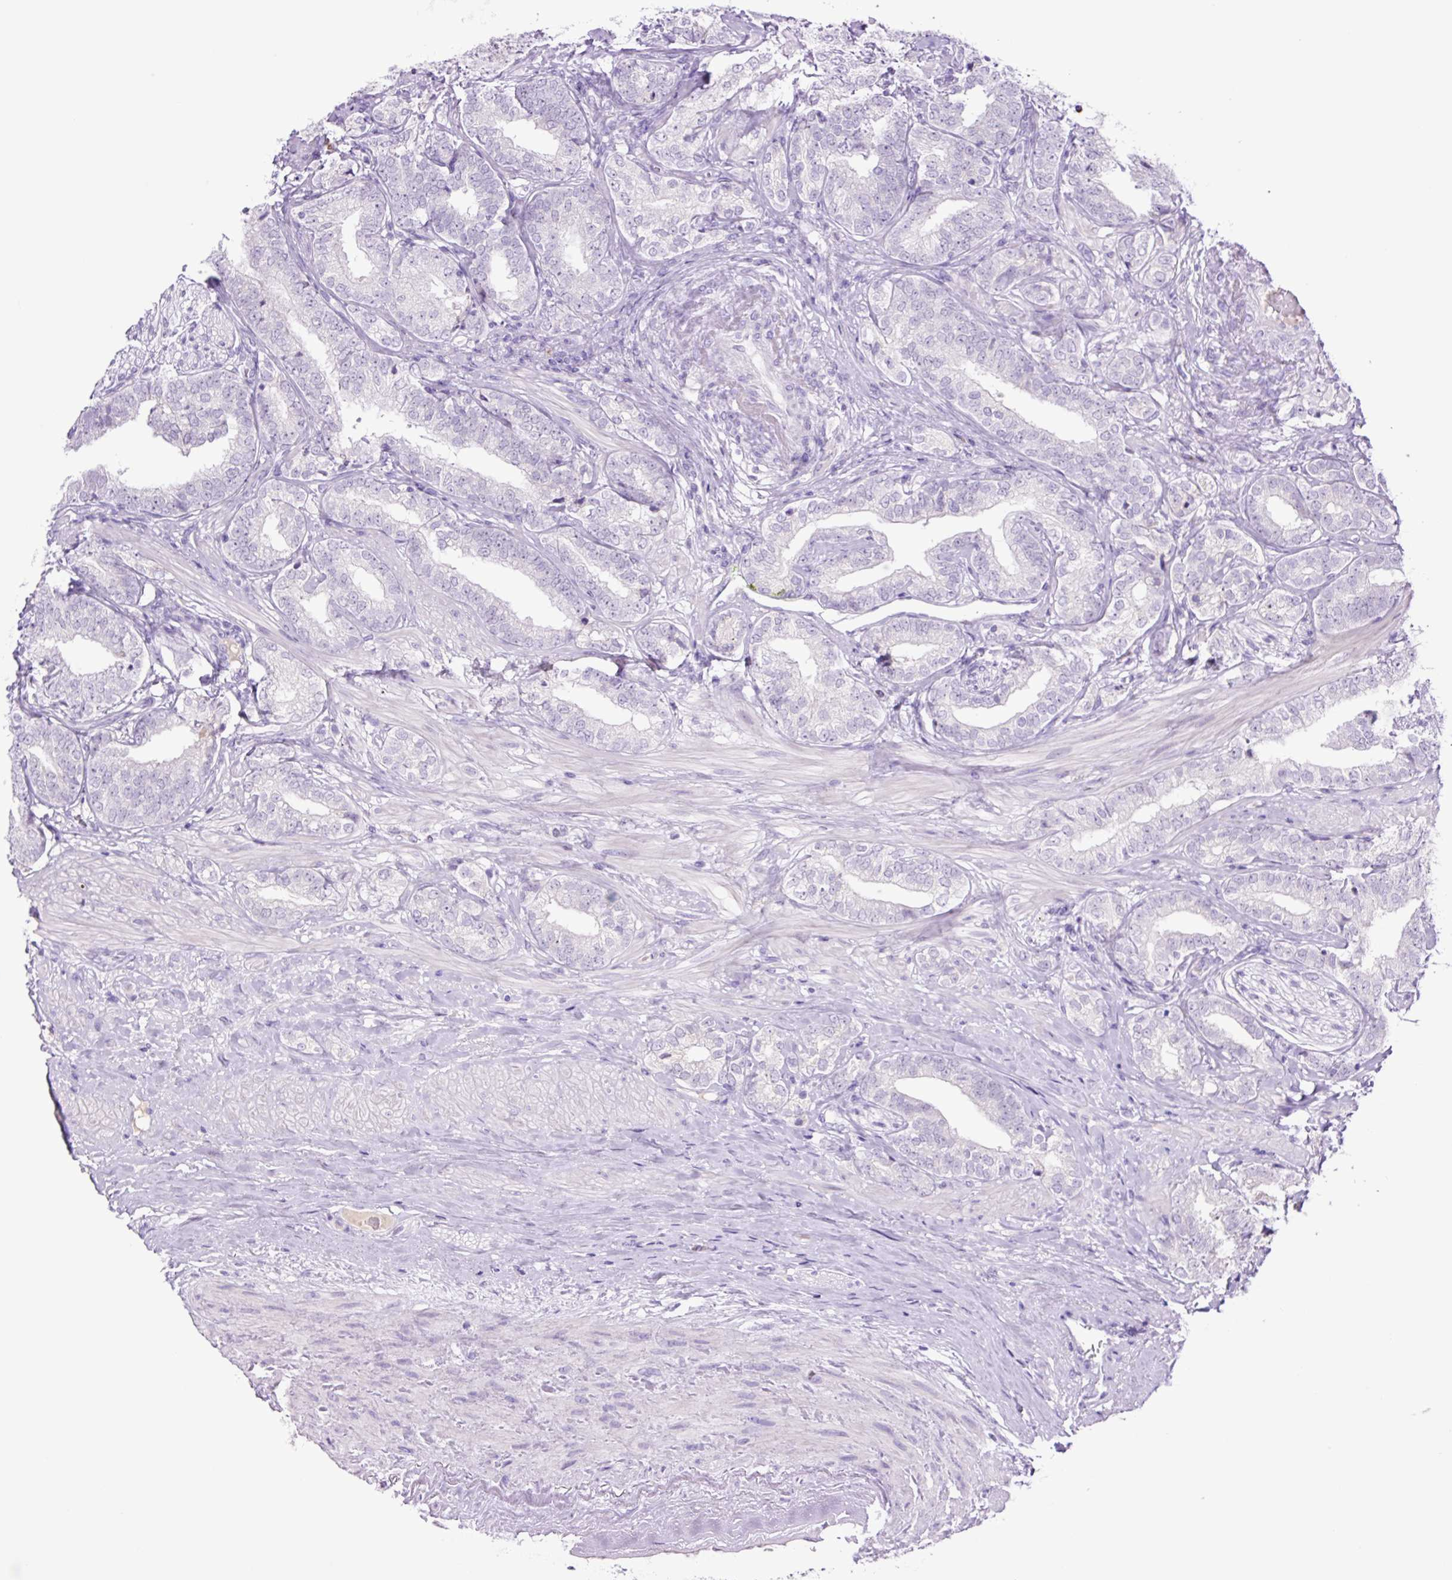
{"staining": {"intensity": "negative", "quantity": "none", "location": "none"}, "tissue": "prostate cancer", "cell_type": "Tumor cells", "image_type": "cancer", "snomed": [{"axis": "morphology", "description": "Adenocarcinoma, High grade"}, {"axis": "topography", "description": "Prostate"}], "caption": "Prostate cancer (adenocarcinoma (high-grade)) was stained to show a protein in brown. There is no significant staining in tumor cells.", "gene": "MFSD3", "patient": {"sex": "male", "age": 72}}